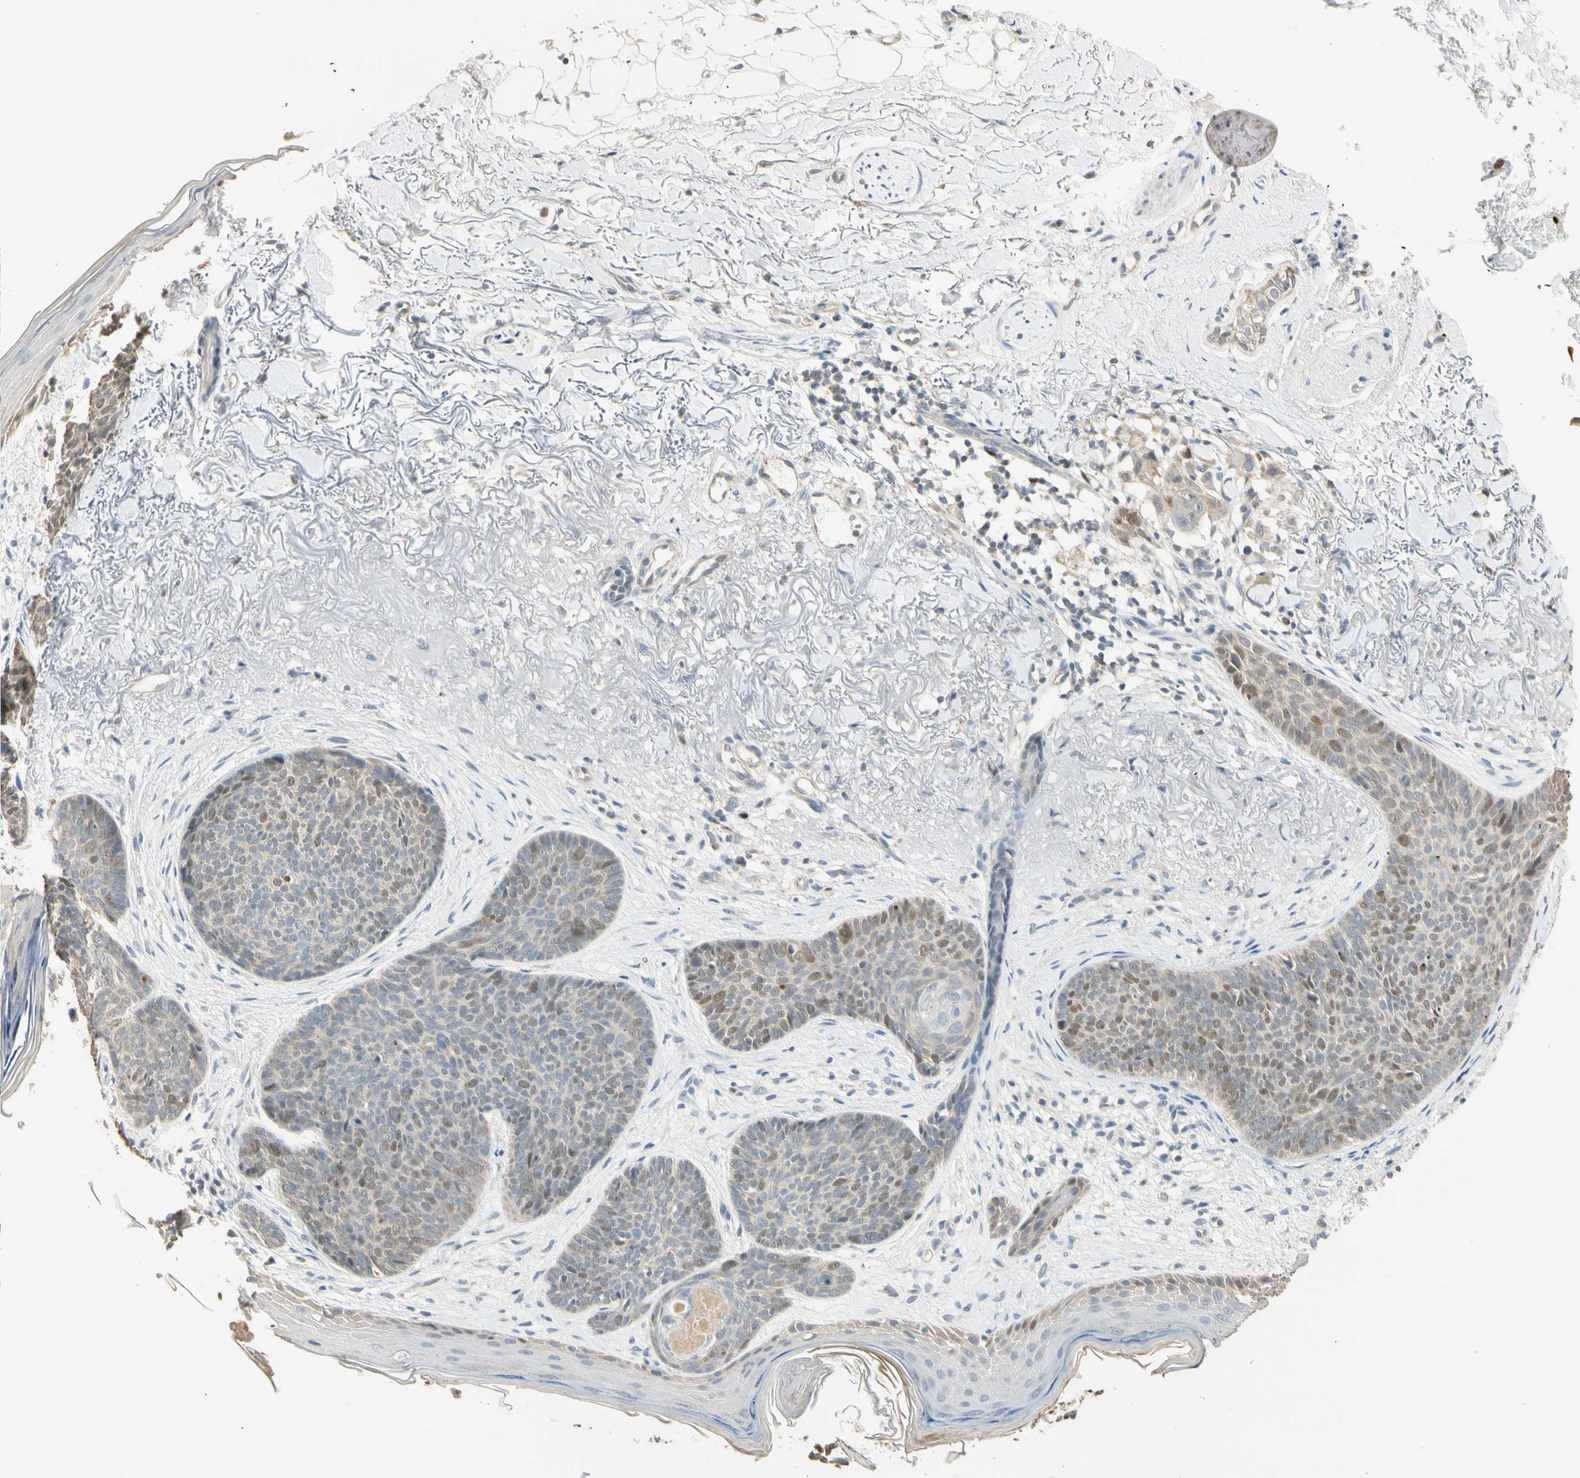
{"staining": {"intensity": "weak", "quantity": "<25%", "location": "nuclear"}, "tissue": "skin cancer", "cell_type": "Tumor cells", "image_type": "cancer", "snomed": [{"axis": "morphology", "description": "Normal tissue, NOS"}, {"axis": "morphology", "description": "Basal cell carcinoma"}, {"axis": "topography", "description": "Skin"}], "caption": "Immunohistochemistry (IHC) of skin cancer shows no positivity in tumor cells.", "gene": "RAD18", "patient": {"sex": "female", "age": 70}}